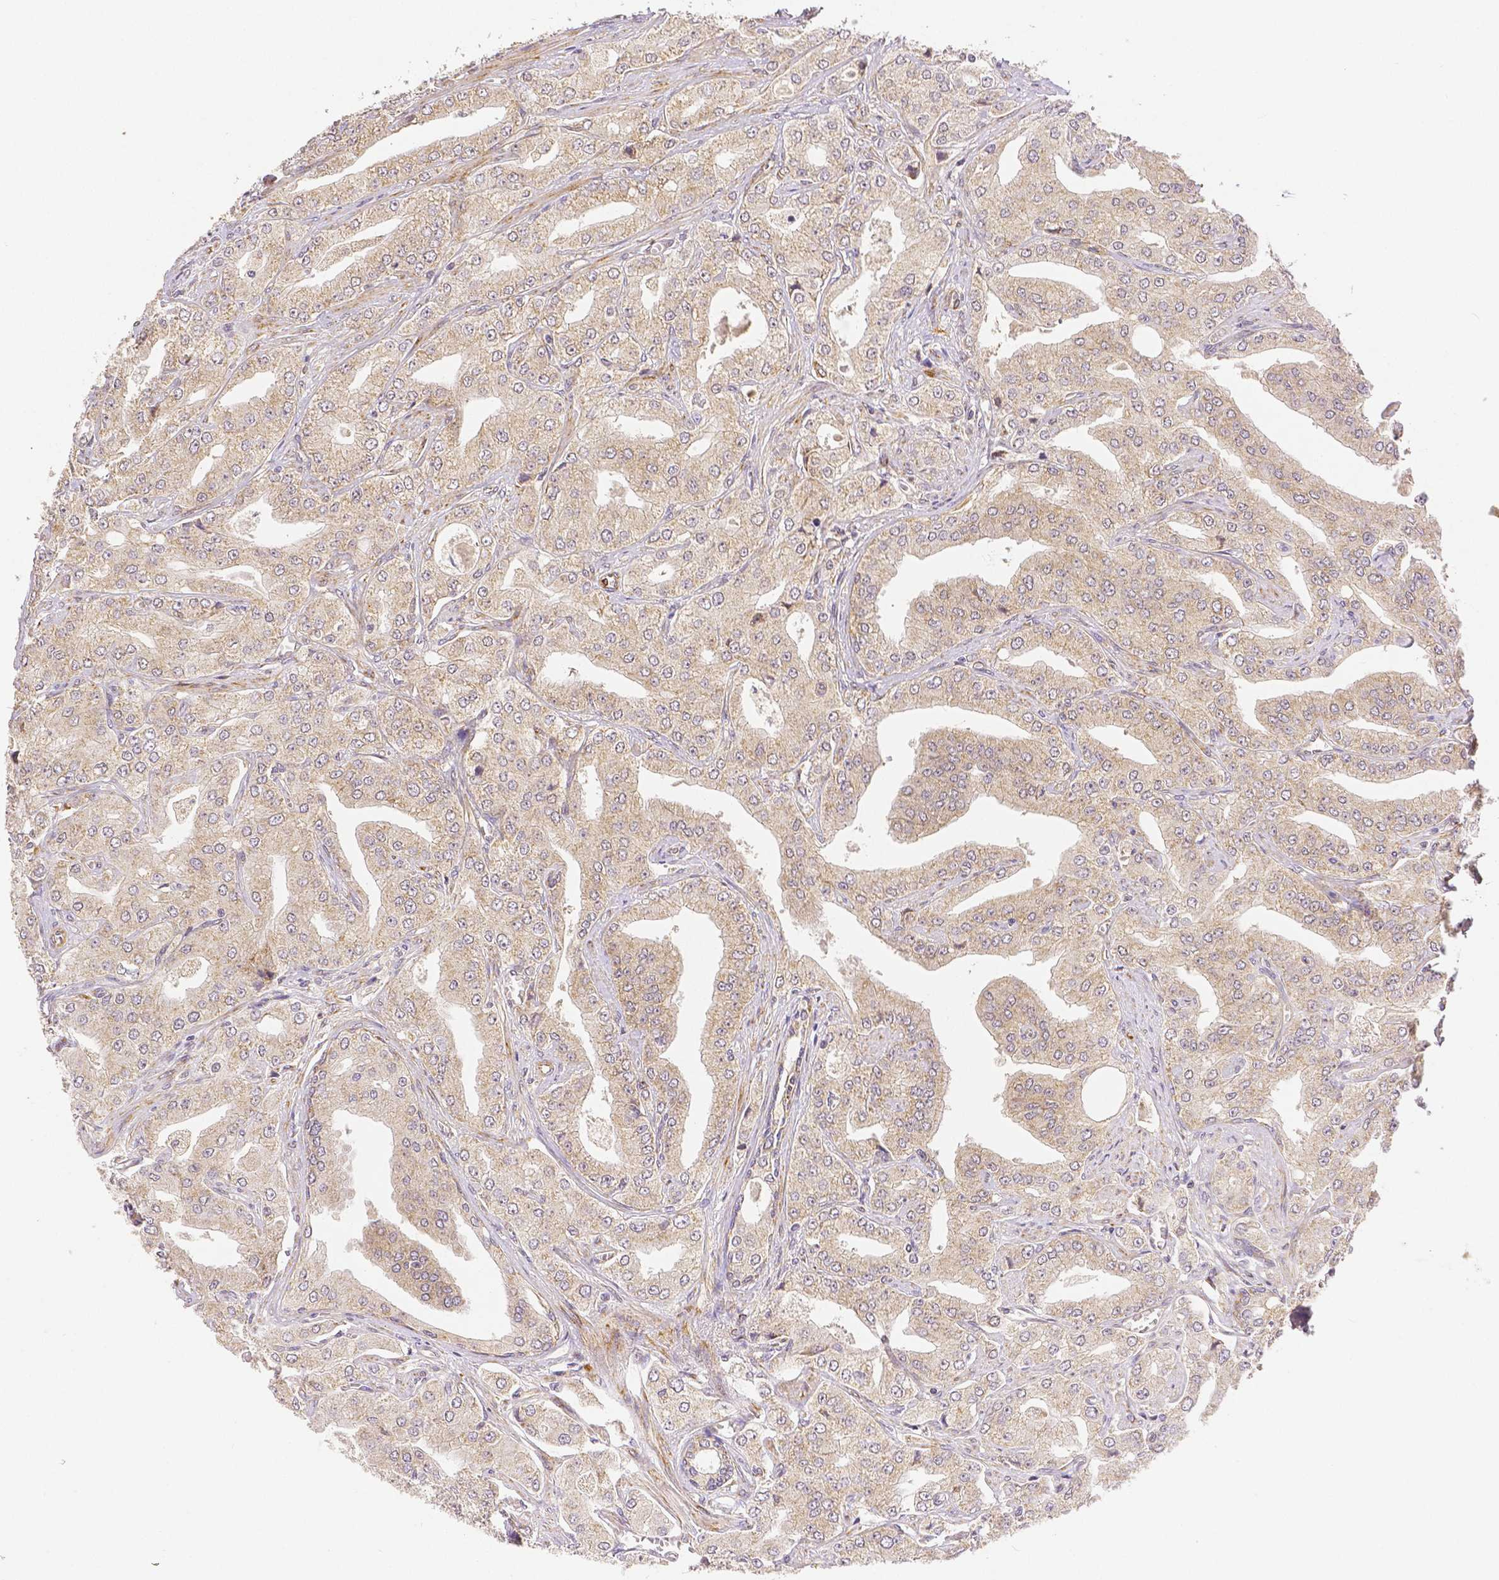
{"staining": {"intensity": "weak", "quantity": ">75%", "location": "cytoplasmic/membranous"}, "tissue": "prostate cancer", "cell_type": "Tumor cells", "image_type": "cancer", "snomed": [{"axis": "morphology", "description": "Adenocarcinoma, Low grade"}, {"axis": "topography", "description": "Prostate"}], "caption": "Adenocarcinoma (low-grade) (prostate) was stained to show a protein in brown. There is low levels of weak cytoplasmic/membranous staining in approximately >75% of tumor cells.", "gene": "RHOT1", "patient": {"sex": "male", "age": 60}}